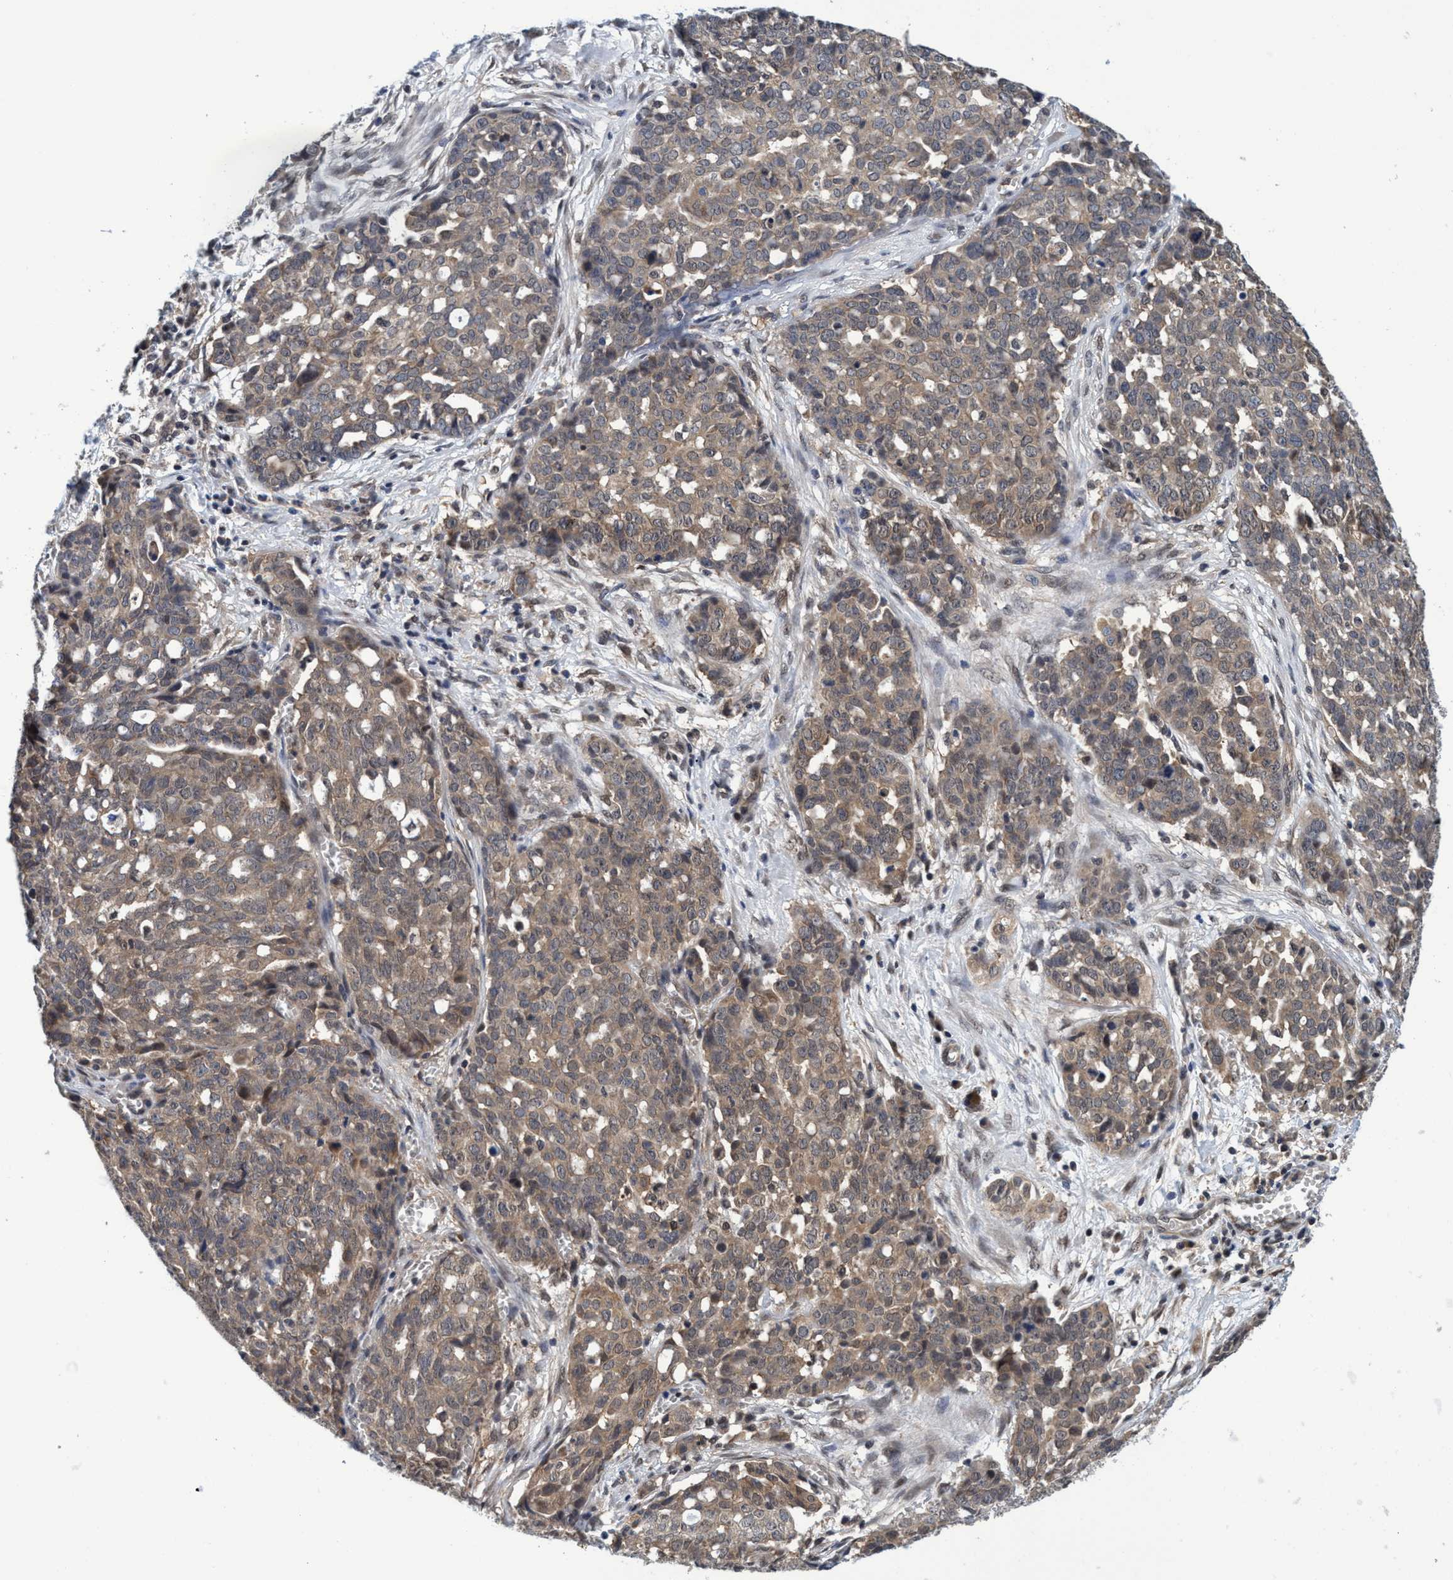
{"staining": {"intensity": "weak", "quantity": ">75%", "location": "cytoplasmic/membranous"}, "tissue": "ovarian cancer", "cell_type": "Tumor cells", "image_type": "cancer", "snomed": [{"axis": "morphology", "description": "Cystadenocarcinoma, serous, NOS"}, {"axis": "topography", "description": "Soft tissue"}, {"axis": "topography", "description": "Ovary"}], "caption": "Immunohistochemistry (IHC) histopathology image of human serous cystadenocarcinoma (ovarian) stained for a protein (brown), which reveals low levels of weak cytoplasmic/membranous expression in approximately >75% of tumor cells.", "gene": "PSMD12", "patient": {"sex": "female", "age": 57}}